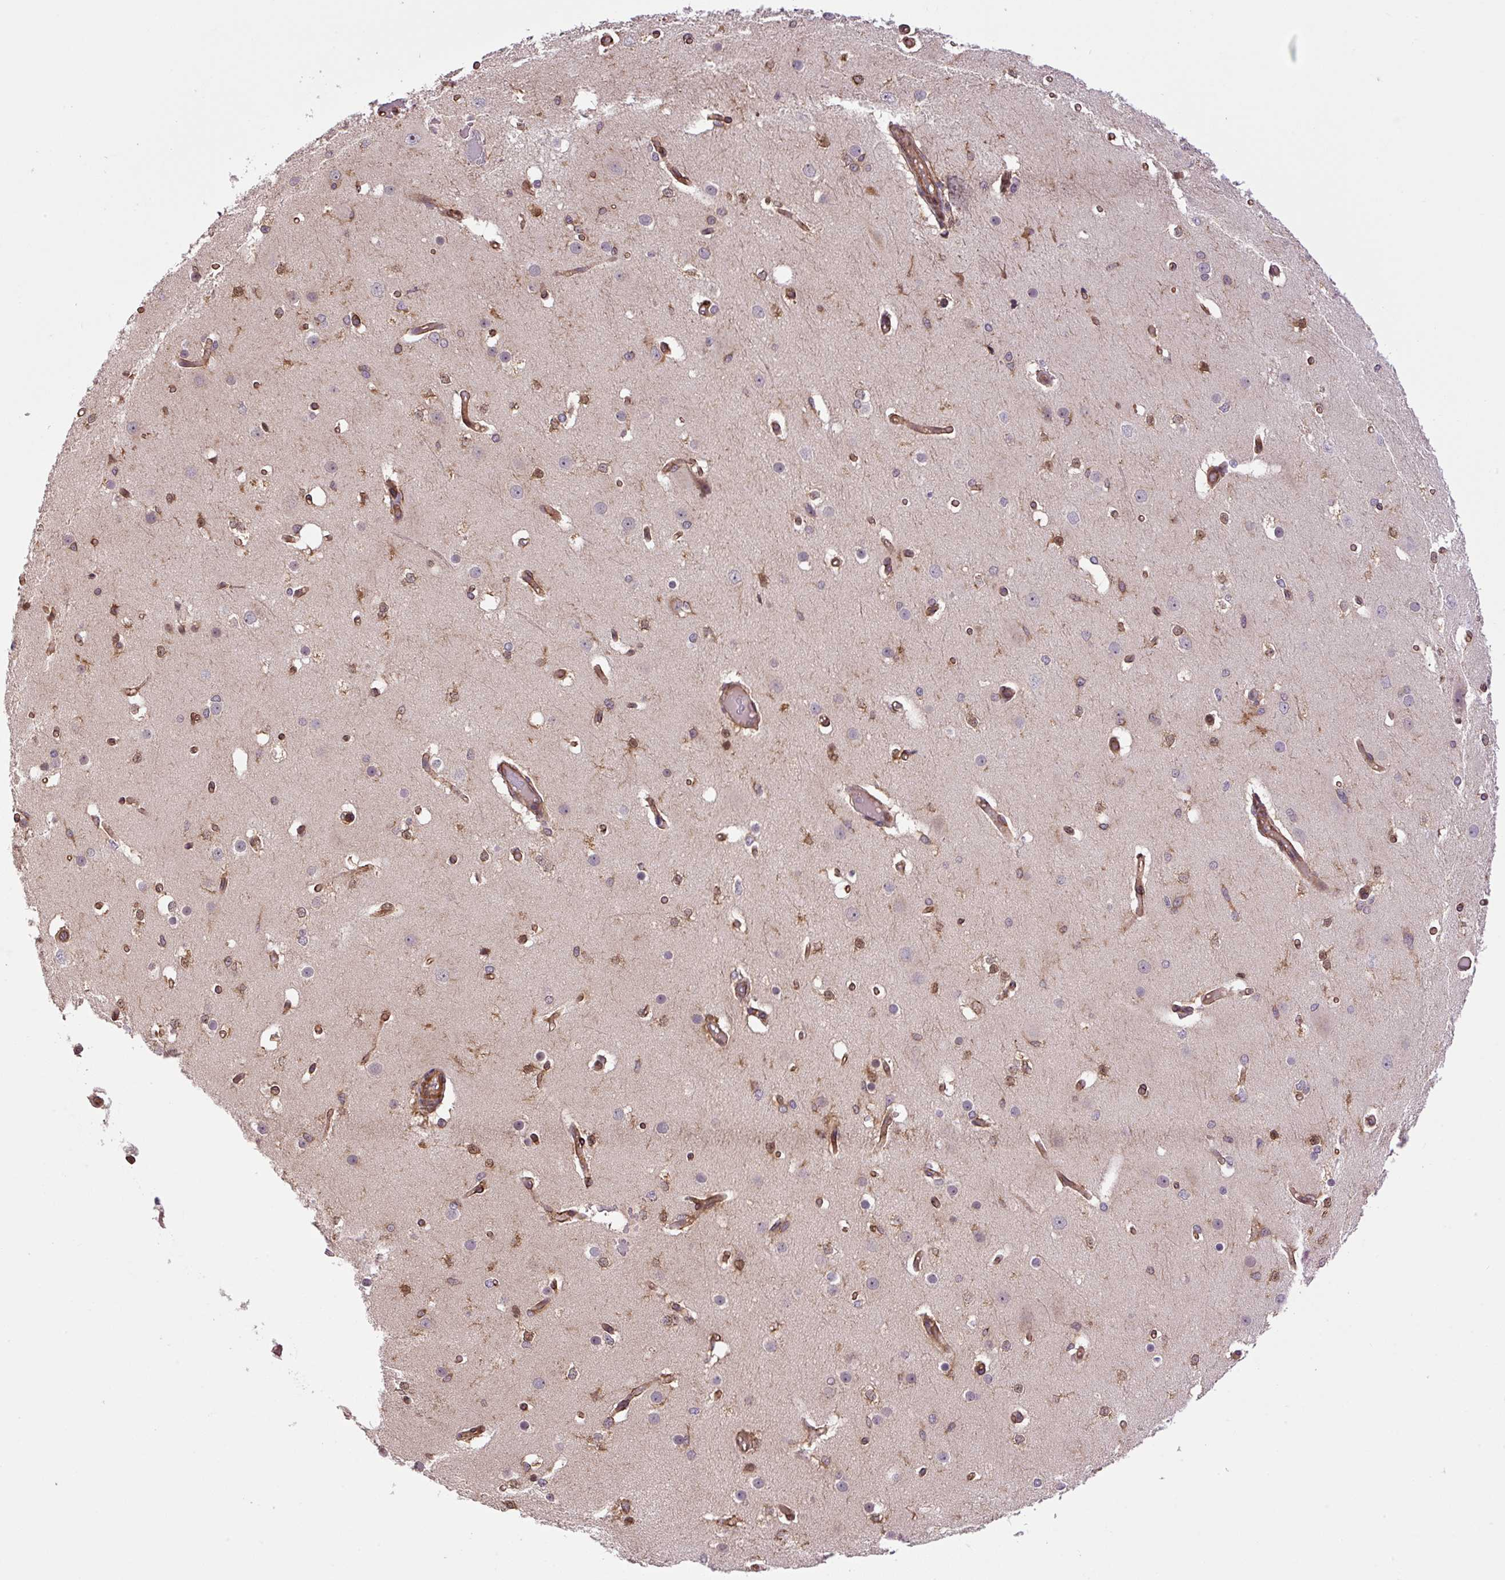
{"staining": {"intensity": "moderate", "quantity": ">75%", "location": "cytoplasmic/membranous"}, "tissue": "cerebral cortex", "cell_type": "Endothelial cells", "image_type": "normal", "snomed": [{"axis": "morphology", "description": "Normal tissue, NOS"}, {"axis": "morphology", "description": "Inflammation, NOS"}, {"axis": "topography", "description": "Cerebral cortex"}], "caption": "Unremarkable cerebral cortex shows moderate cytoplasmic/membranous positivity in approximately >75% of endothelial cells.", "gene": "SEPTIN10", "patient": {"sex": "male", "age": 6}}